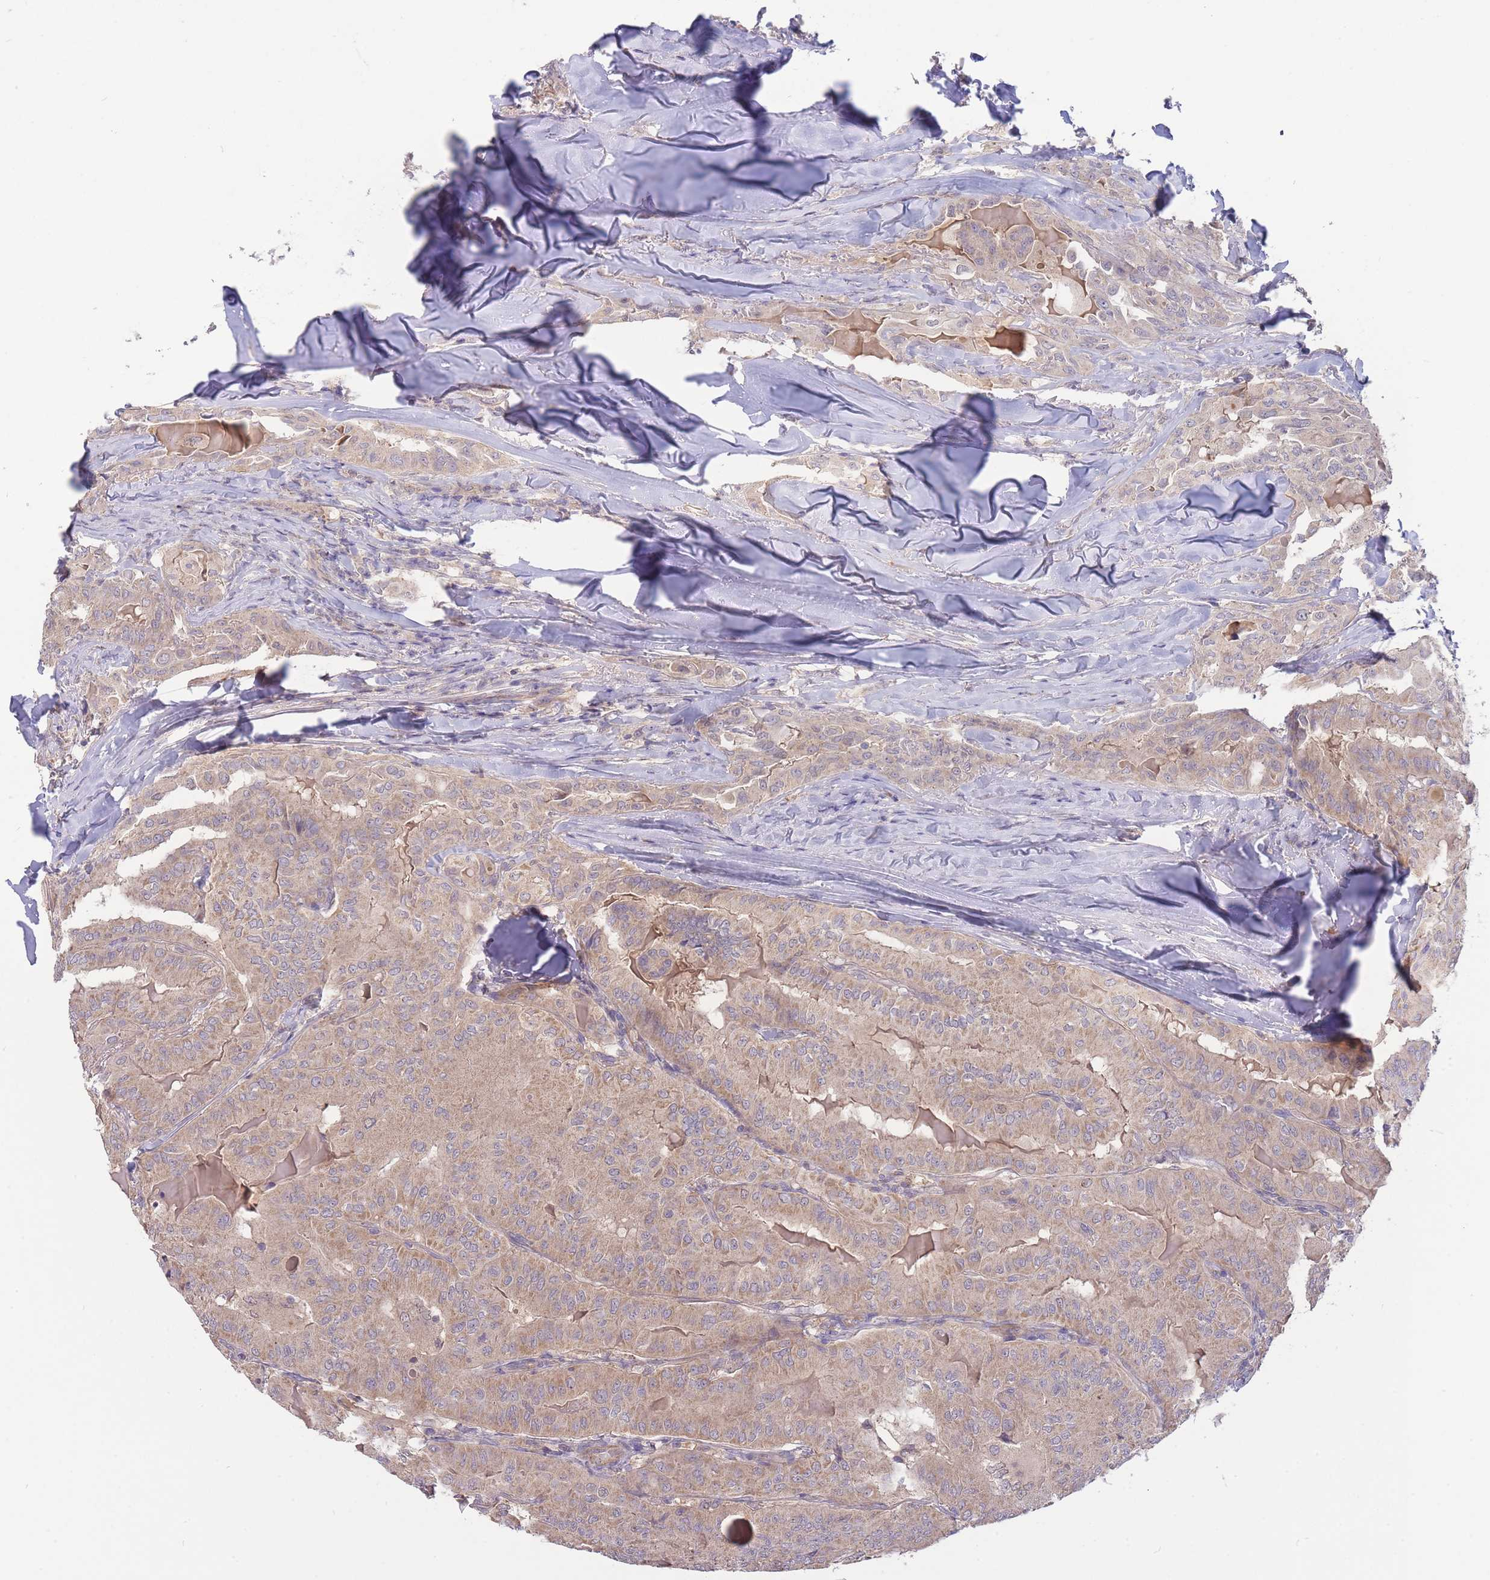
{"staining": {"intensity": "weak", "quantity": ">75%", "location": "cytoplasmic/membranous"}, "tissue": "thyroid cancer", "cell_type": "Tumor cells", "image_type": "cancer", "snomed": [{"axis": "morphology", "description": "Papillary adenocarcinoma, NOS"}, {"axis": "topography", "description": "Thyroid gland"}], "caption": "Brown immunohistochemical staining in human papillary adenocarcinoma (thyroid) displays weak cytoplasmic/membranous expression in about >75% of tumor cells. (brown staining indicates protein expression, while blue staining denotes nuclei).", "gene": "NDUFAF5", "patient": {"sex": "female", "age": 68}}